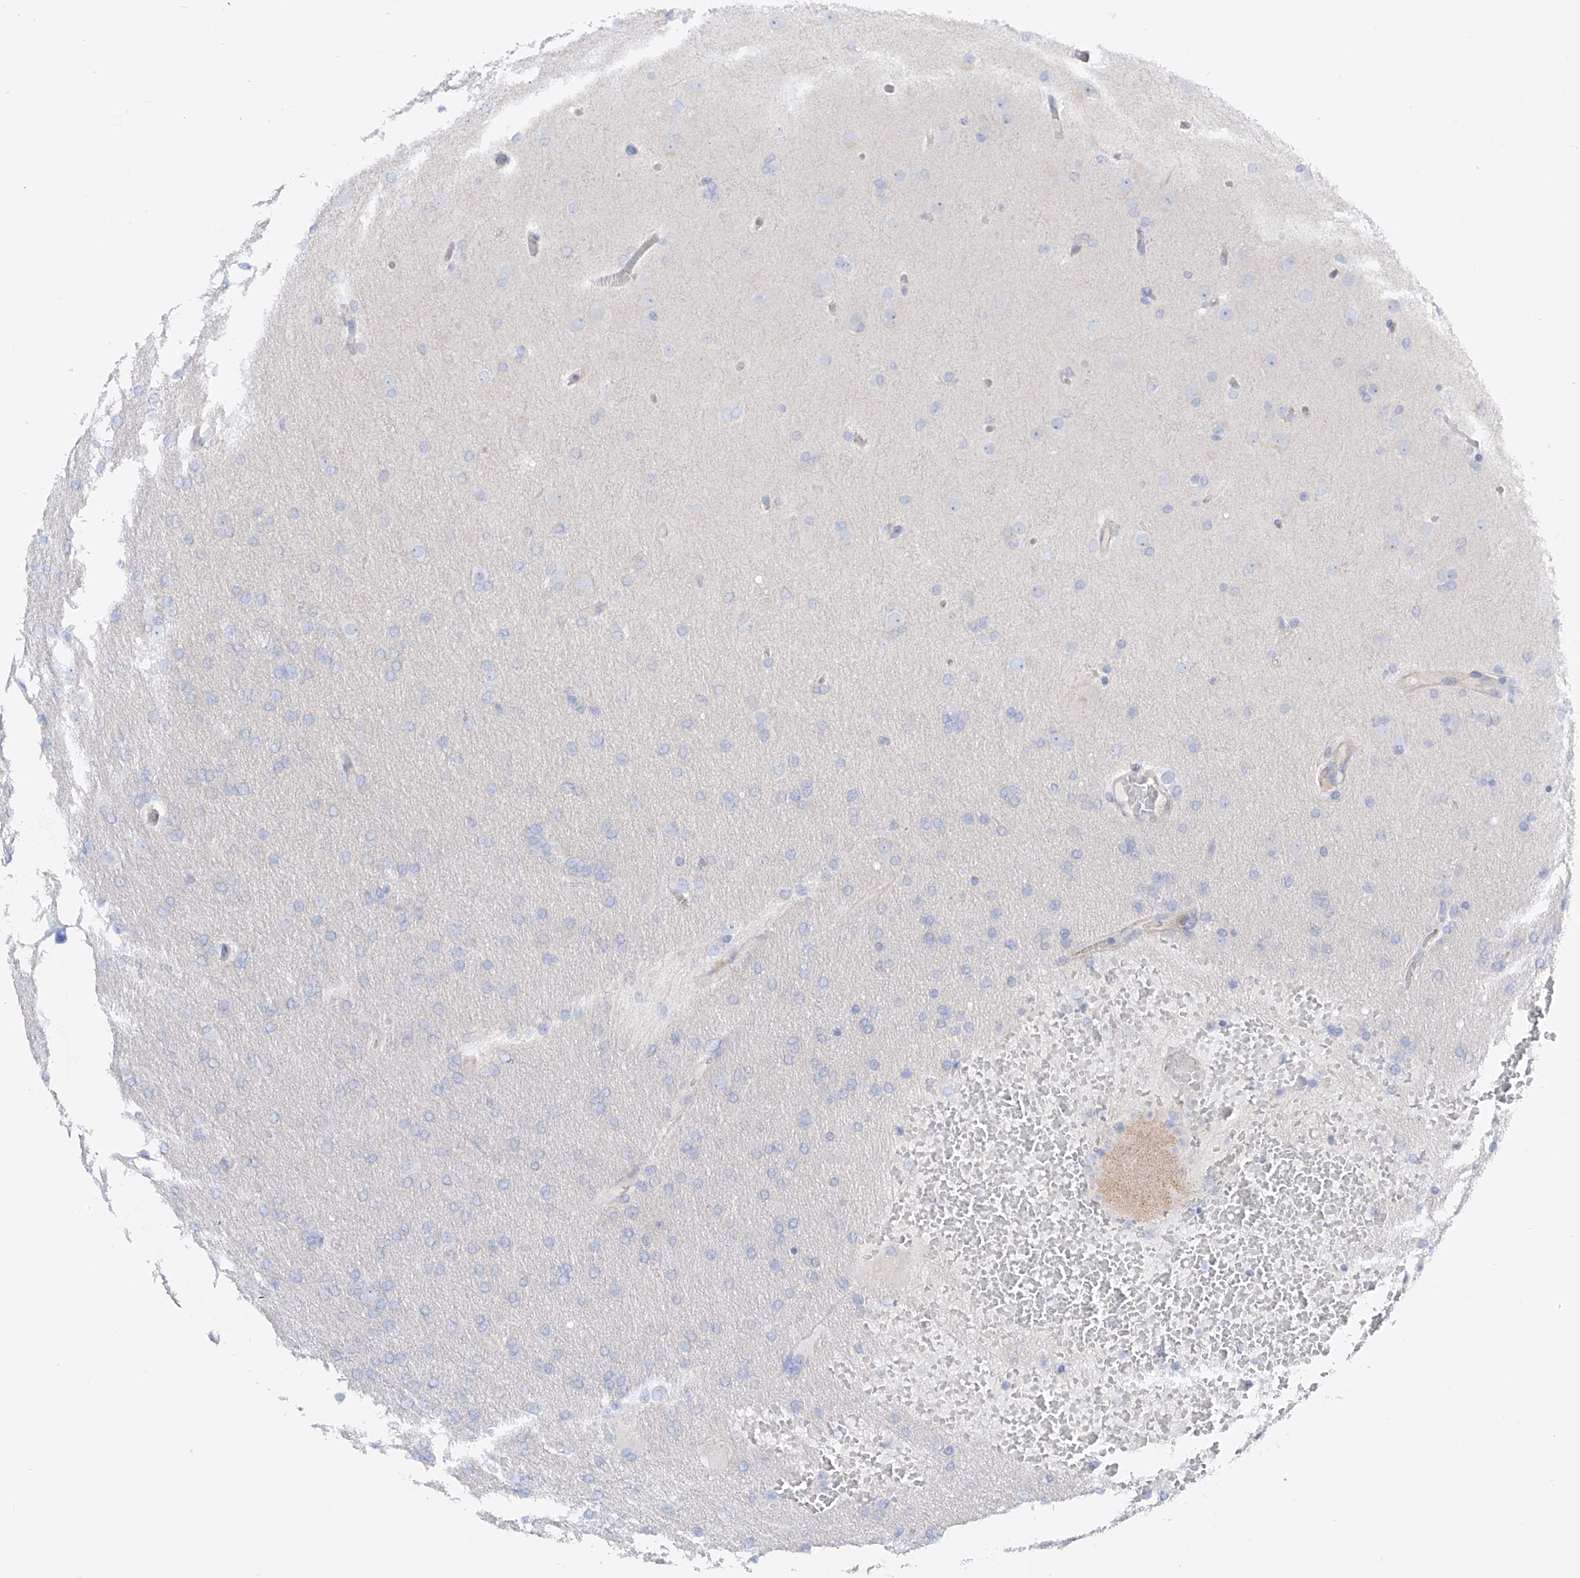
{"staining": {"intensity": "negative", "quantity": "none", "location": "none"}, "tissue": "glioma", "cell_type": "Tumor cells", "image_type": "cancer", "snomed": [{"axis": "morphology", "description": "Glioma, malignant, High grade"}, {"axis": "topography", "description": "Cerebral cortex"}], "caption": "Tumor cells show no significant protein expression in glioma. (DAB immunohistochemistry with hematoxylin counter stain).", "gene": "LCA5", "patient": {"sex": "female", "age": 36}}